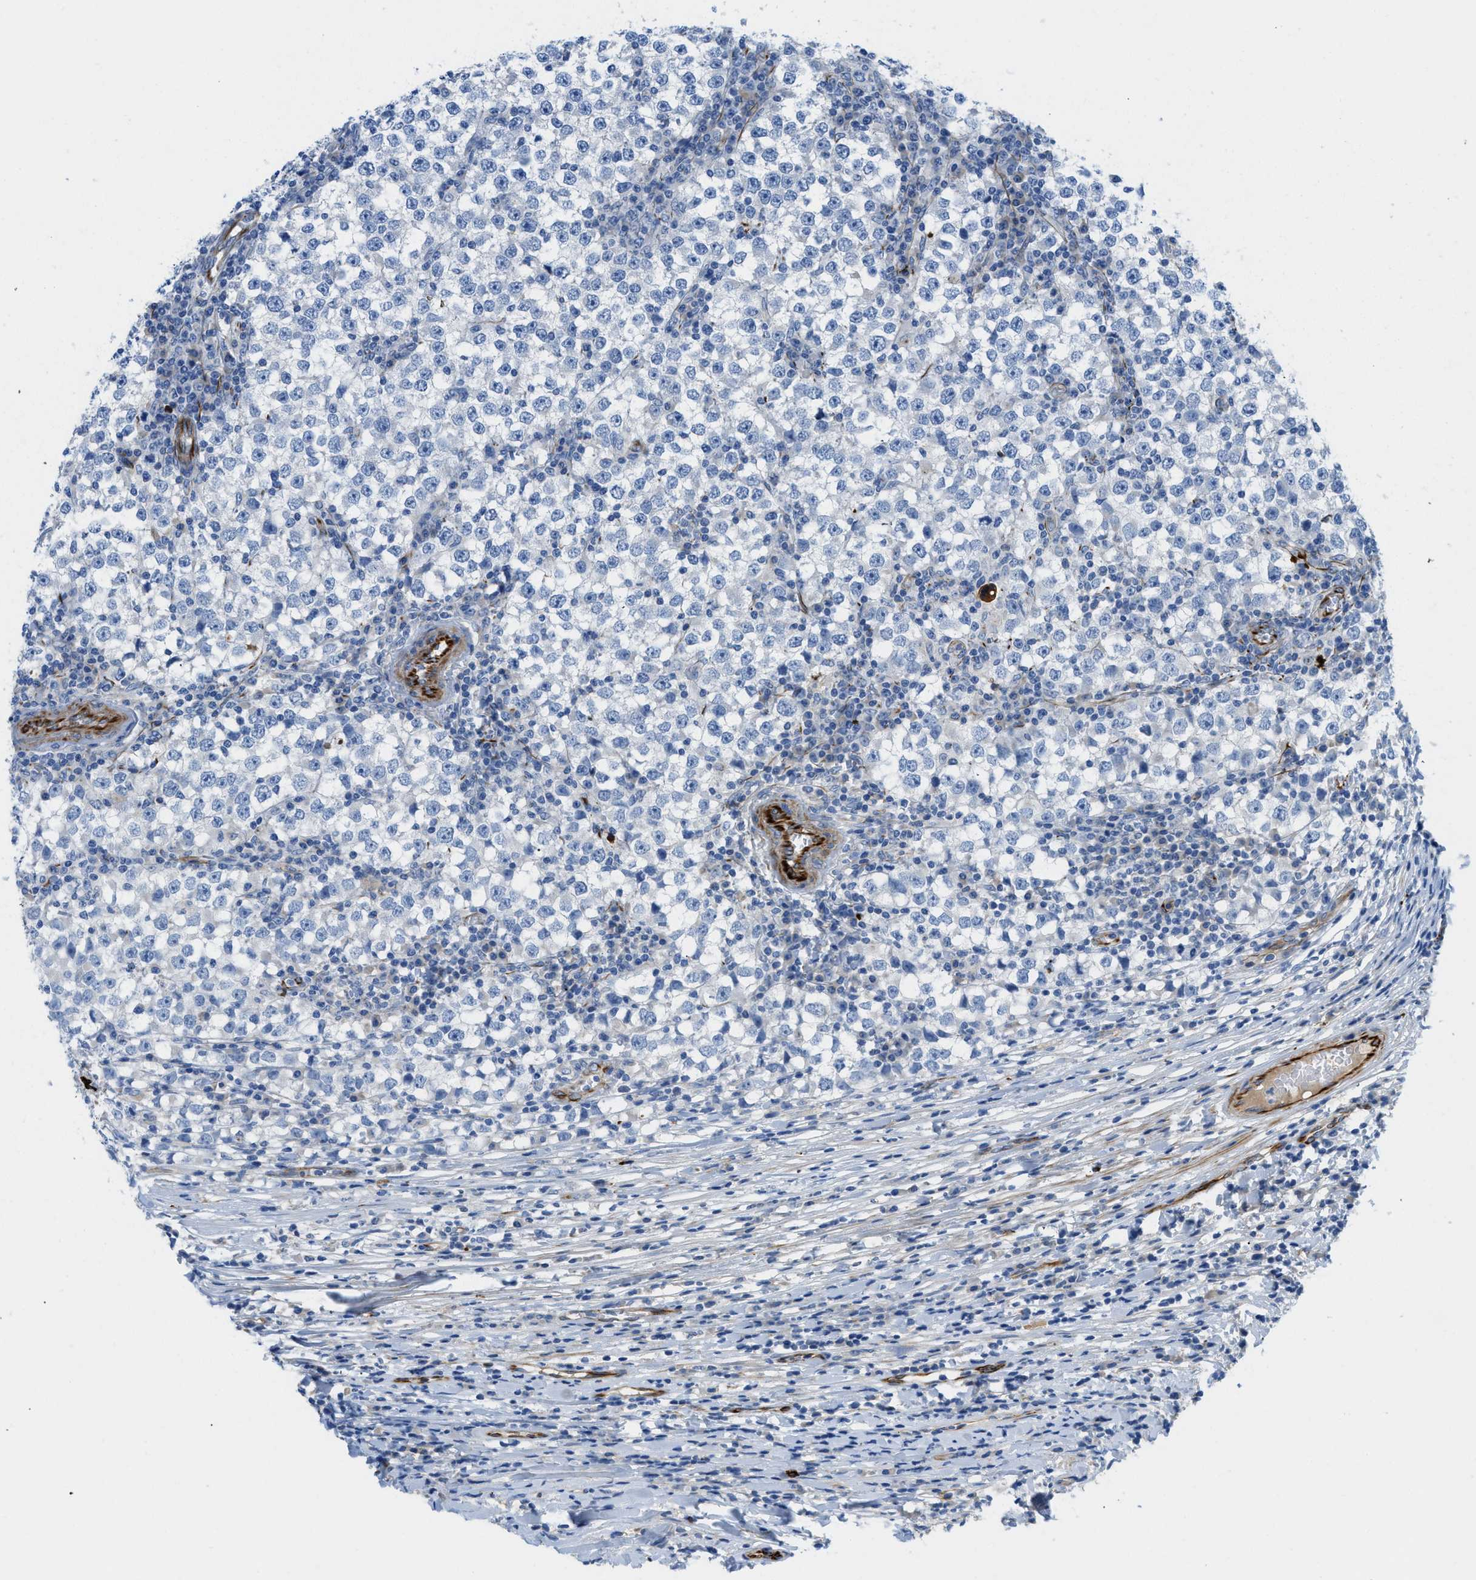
{"staining": {"intensity": "negative", "quantity": "none", "location": "none"}, "tissue": "testis cancer", "cell_type": "Tumor cells", "image_type": "cancer", "snomed": [{"axis": "morphology", "description": "Seminoma, NOS"}, {"axis": "topography", "description": "Testis"}], "caption": "Immunohistochemical staining of human testis cancer (seminoma) demonstrates no significant staining in tumor cells.", "gene": "XCR1", "patient": {"sex": "male", "age": 65}}